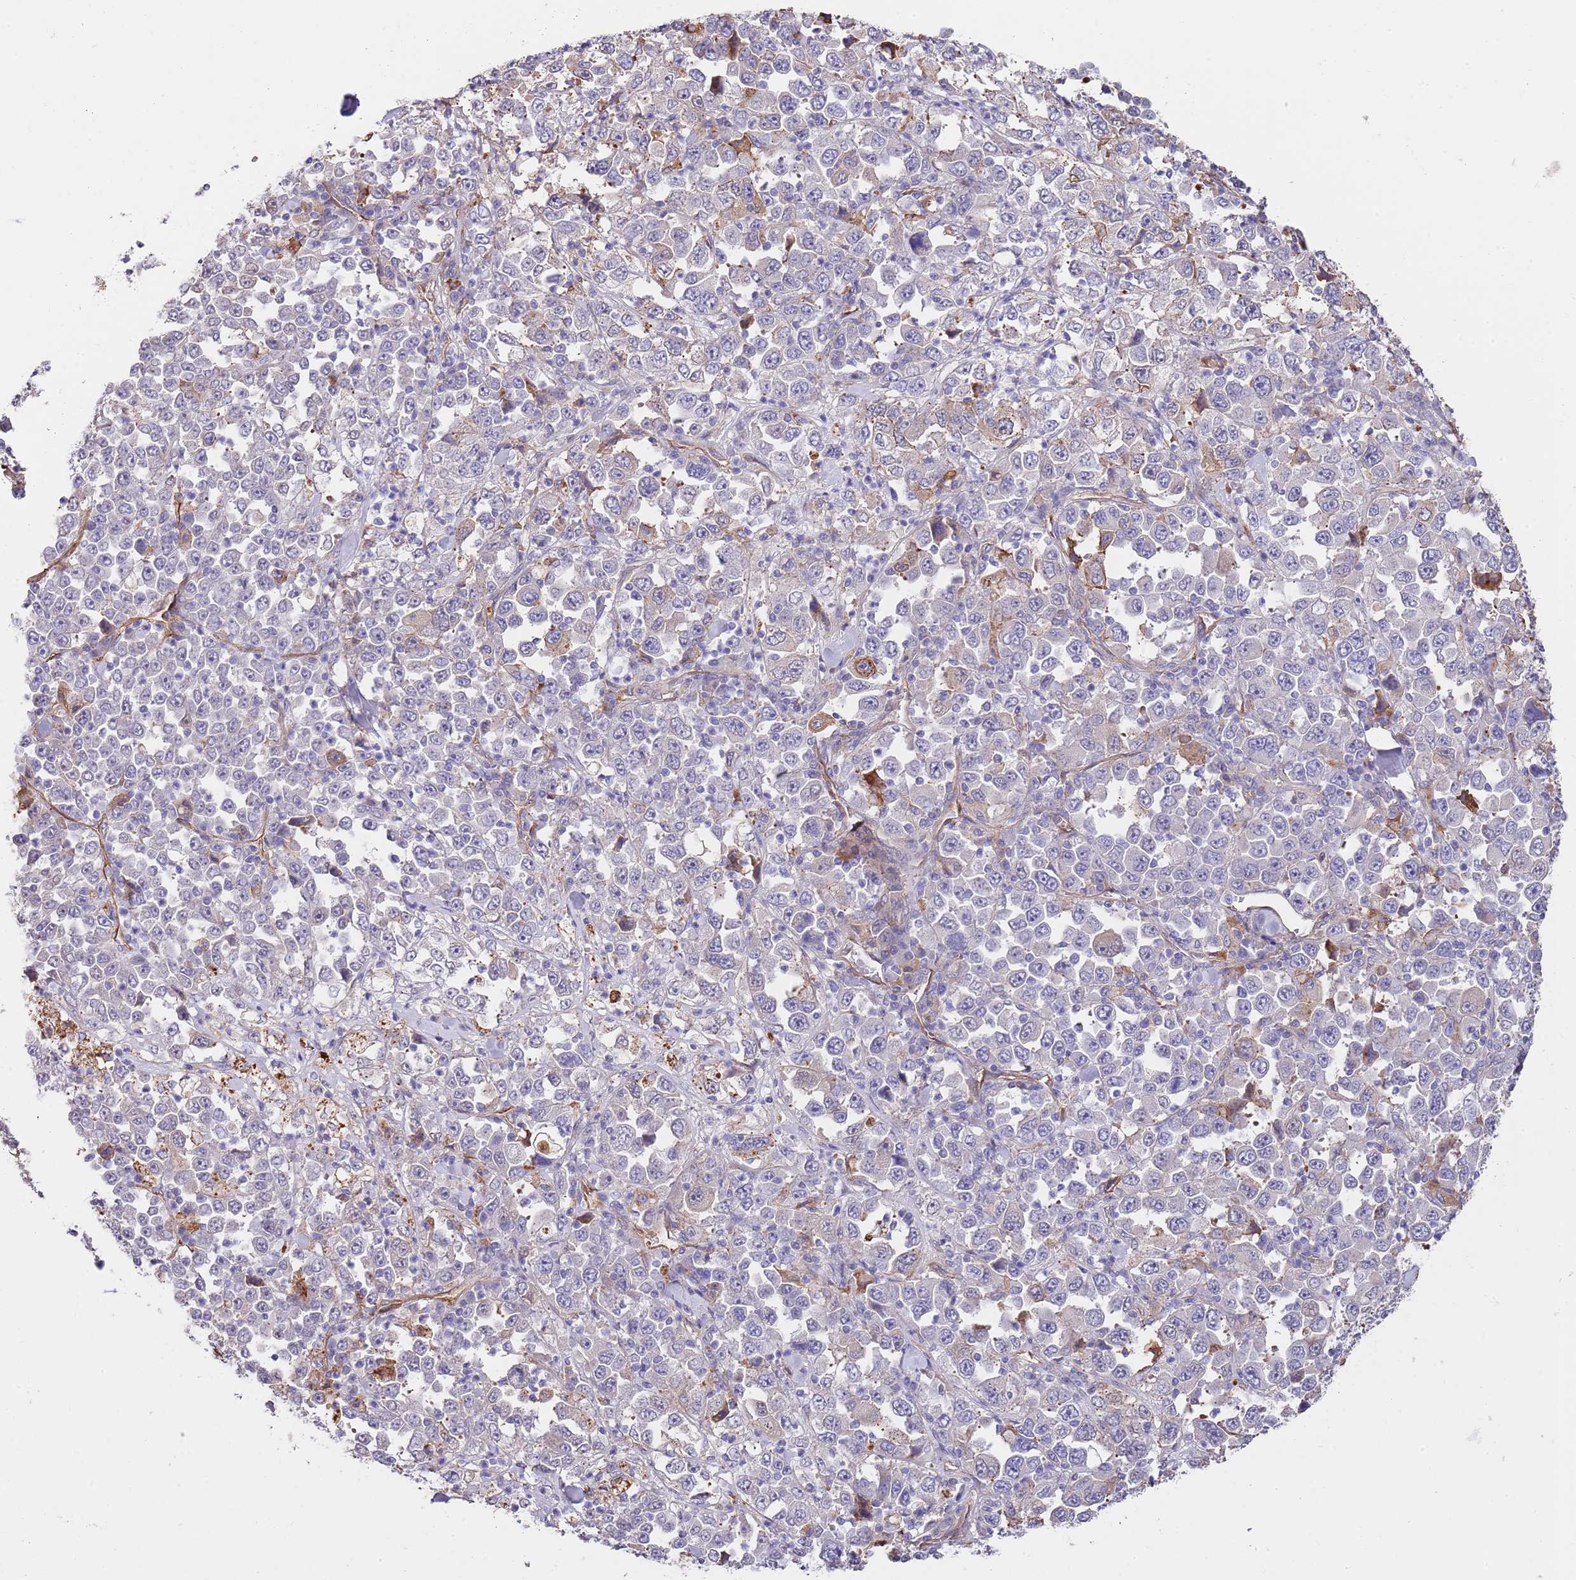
{"staining": {"intensity": "negative", "quantity": "none", "location": "none"}, "tissue": "stomach cancer", "cell_type": "Tumor cells", "image_type": "cancer", "snomed": [{"axis": "morphology", "description": "Normal tissue, NOS"}, {"axis": "morphology", "description": "Adenocarcinoma, NOS"}, {"axis": "topography", "description": "Stomach, upper"}, {"axis": "topography", "description": "Stomach"}], "caption": "Photomicrograph shows no protein expression in tumor cells of adenocarcinoma (stomach) tissue.", "gene": "BPNT1", "patient": {"sex": "male", "age": 59}}